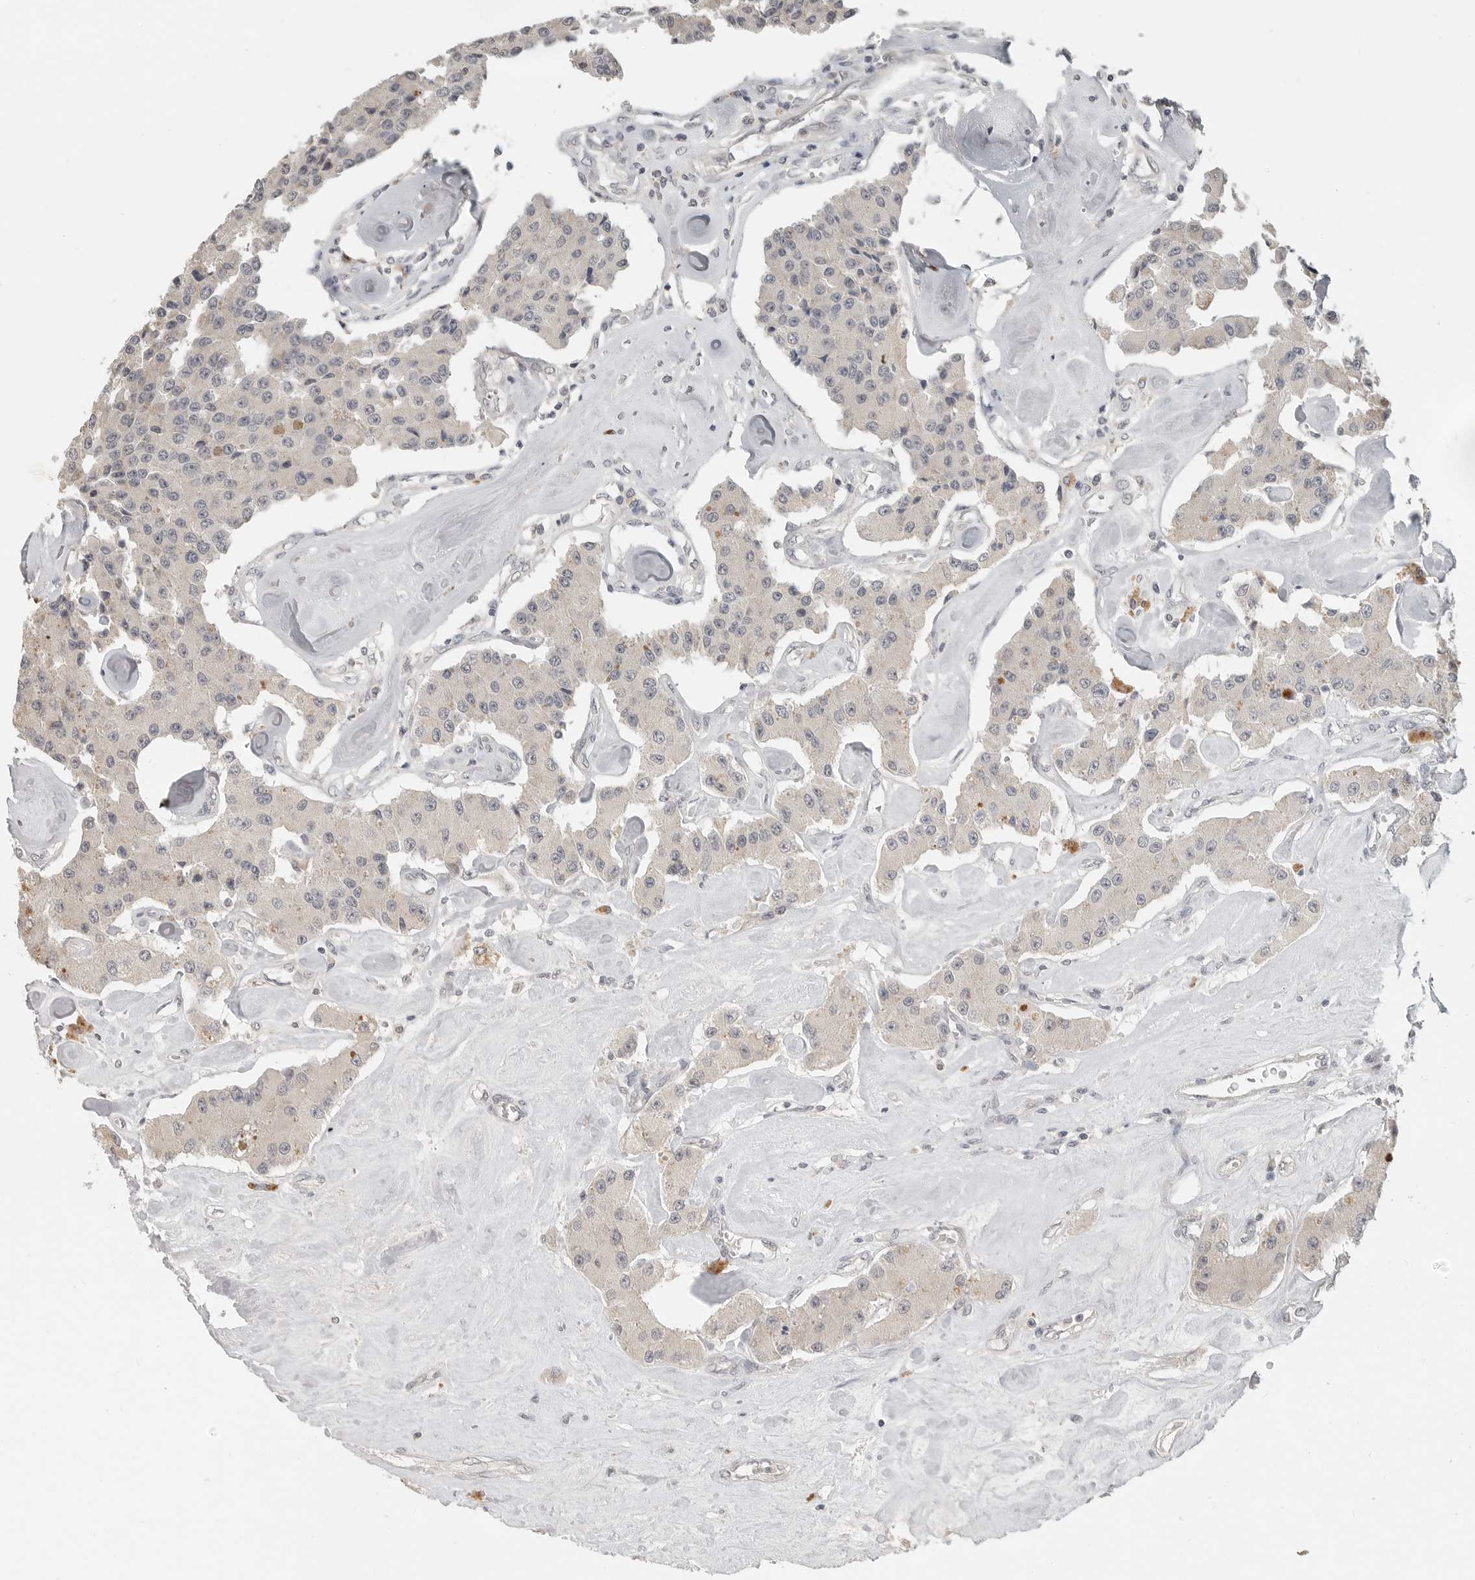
{"staining": {"intensity": "negative", "quantity": "none", "location": "none"}, "tissue": "carcinoid", "cell_type": "Tumor cells", "image_type": "cancer", "snomed": [{"axis": "morphology", "description": "Carcinoid, malignant, NOS"}, {"axis": "topography", "description": "Pancreas"}], "caption": "Immunohistochemistry photomicrograph of neoplastic tissue: human malignant carcinoid stained with DAB (3,3'-diaminobenzidine) shows no significant protein expression in tumor cells.", "gene": "FOXP3", "patient": {"sex": "male", "age": 41}}